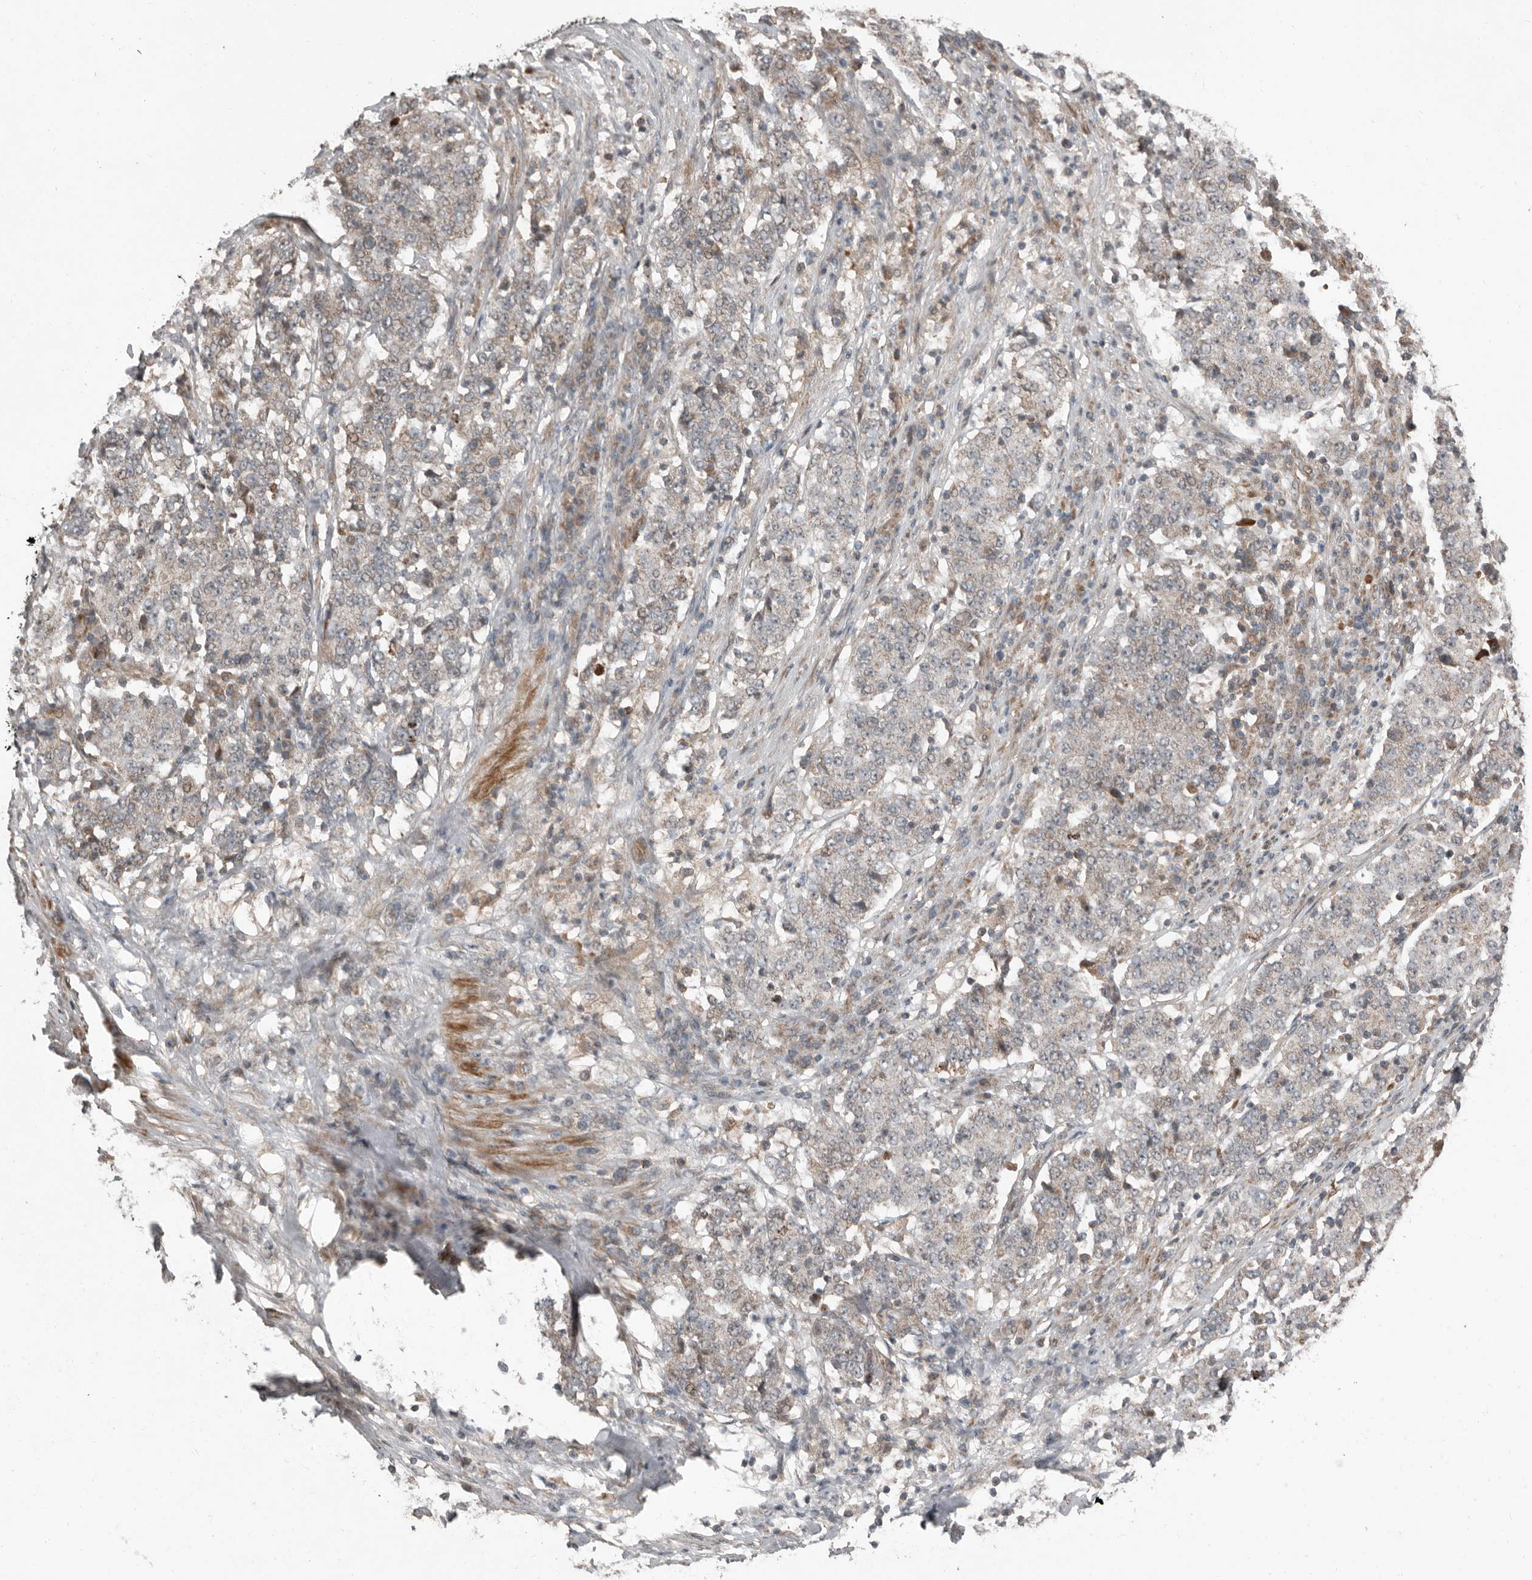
{"staining": {"intensity": "negative", "quantity": "none", "location": "none"}, "tissue": "stomach cancer", "cell_type": "Tumor cells", "image_type": "cancer", "snomed": [{"axis": "morphology", "description": "Adenocarcinoma, NOS"}, {"axis": "topography", "description": "Stomach"}], "caption": "Immunohistochemistry micrograph of neoplastic tissue: human stomach cancer (adenocarcinoma) stained with DAB (3,3'-diaminobenzidine) shows no significant protein staining in tumor cells. (Immunohistochemistry (ihc), brightfield microscopy, high magnification).", "gene": "SLC6A7", "patient": {"sex": "male", "age": 59}}